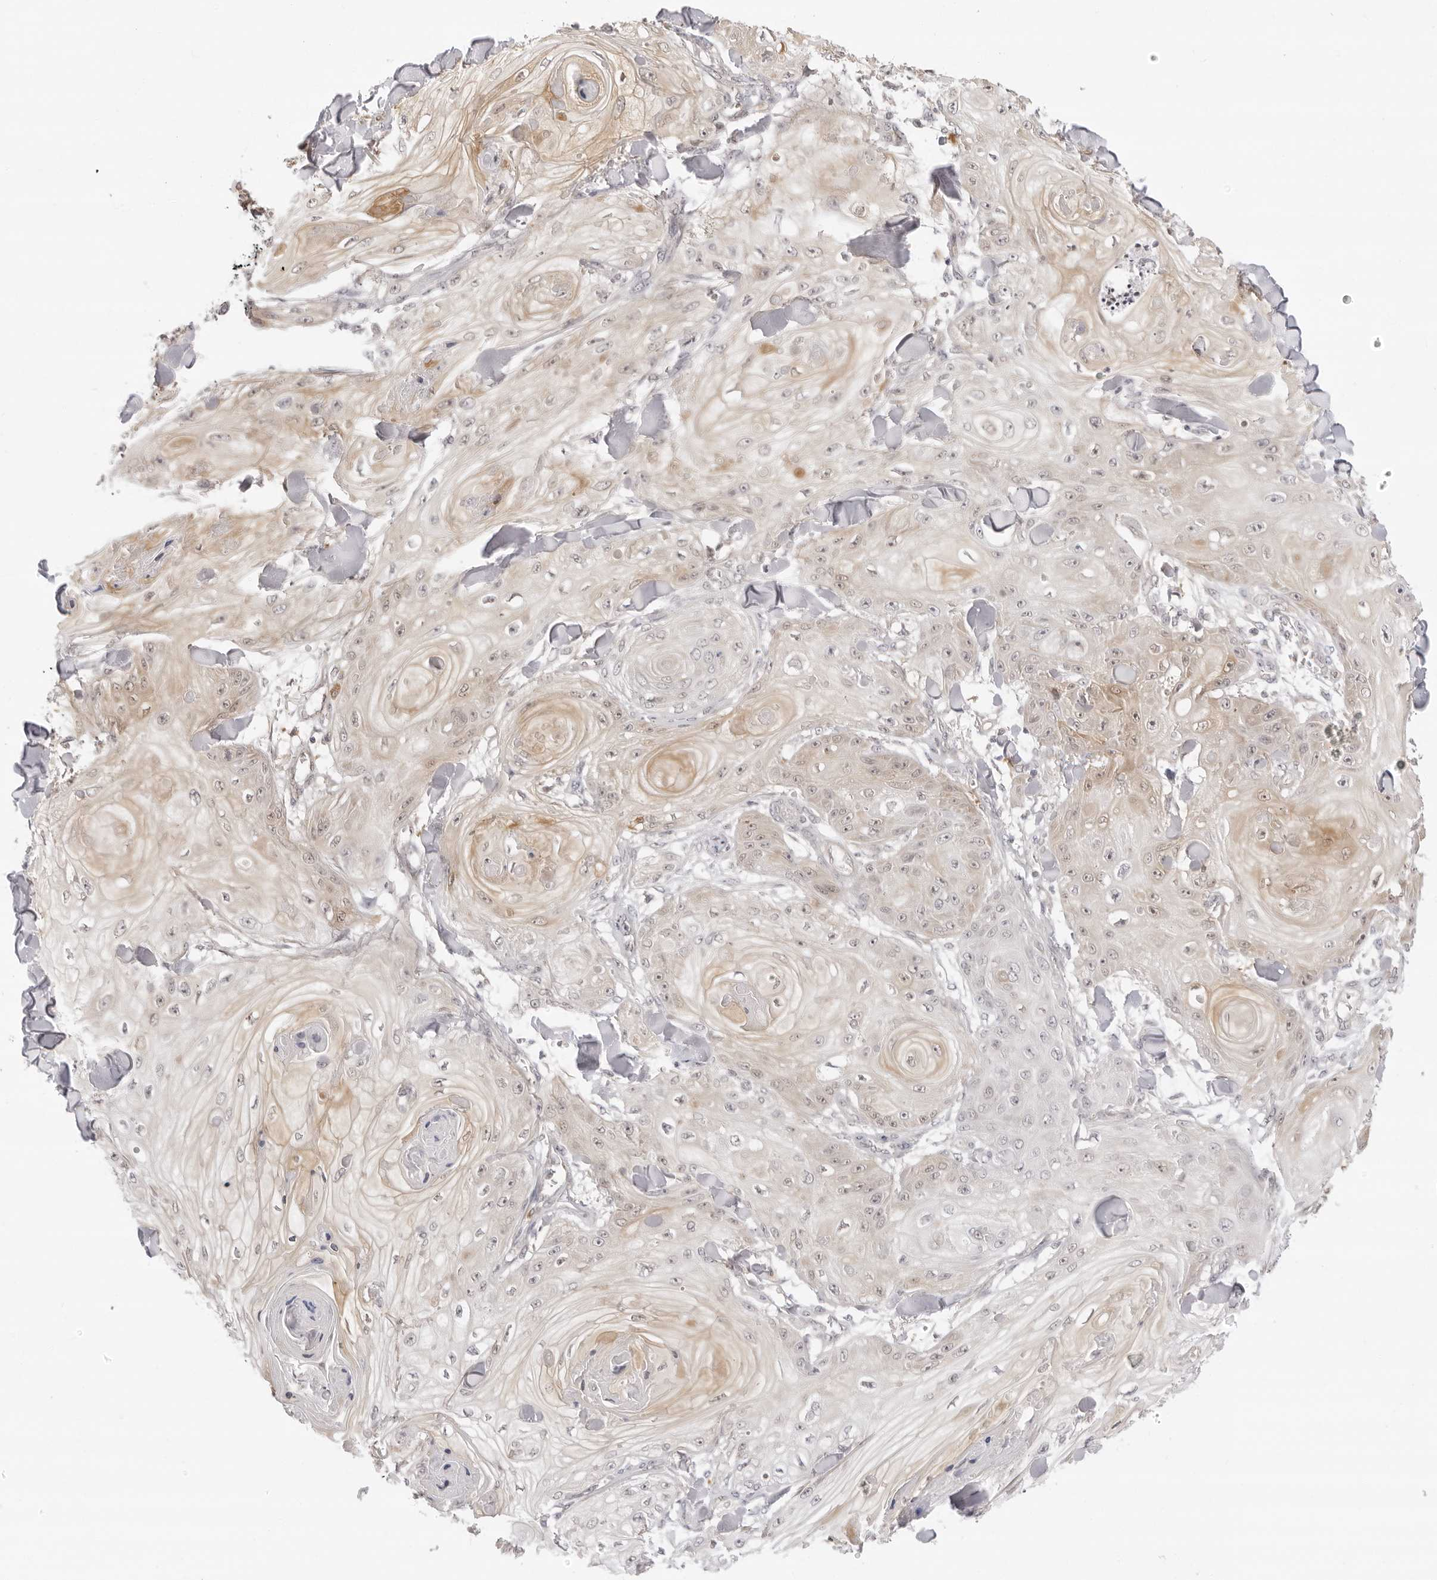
{"staining": {"intensity": "weak", "quantity": "25%-75%", "location": "cytoplasmic/membranous,nuclear"}, "tissue": "skin cancer", "cell_type": "Tumor cells", "image_type": "cancer", "snomed": [{"axis": "morphology", "description": "Squamous cell carcinoma, NOS"}, {"axis": "topography", "description": "Skin"}], "caption": "Skin squamous cell carcinoma stained with a protein marker displays weak staining in tumor cells.", "gene": "FDPS", "patient": {"sex": "male", "age": 74}}